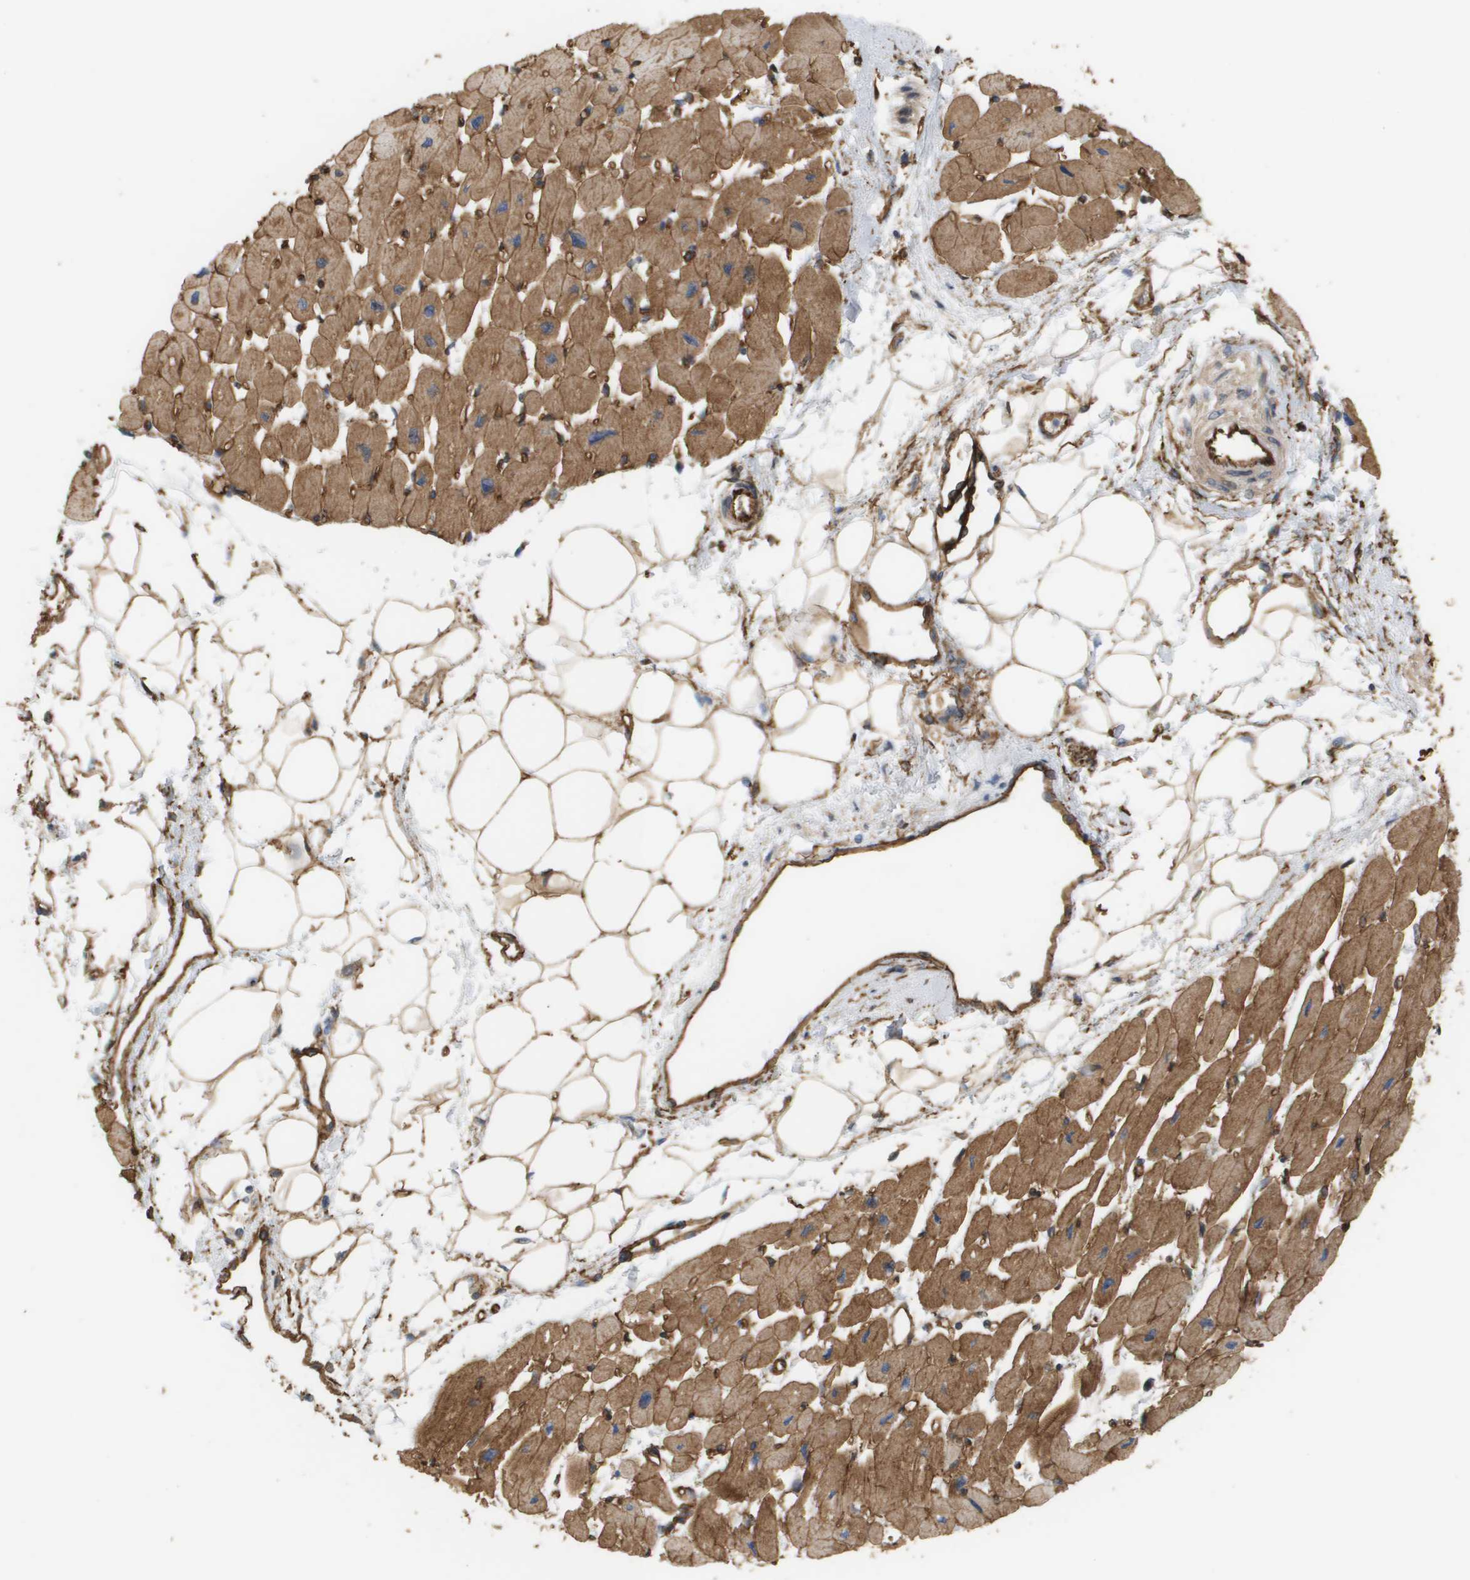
{"staining": {"intensity": "moderate", "quantity": ">75%", "location": "cytoplasmic/membranous"}, "tissue": "heart muscle", "cell_type": "Cardiomyocytes", "image_type": "normal", "snomed": [{"axis": "morphology", "description": "Normal tissue, NOS"}, {"axis": "topography", "description": "Heart"}], "caption": "This micrograph displays unremarkable heart muscle stained with IHC to label a protein in brown. The cytoplasmic/membranous of cardiomyocytes show moderate positivity for the protein. Nuclei are counter-stained blue.", "gene": "SGMS2", "patient": {"sex": "female", "age": 54}}